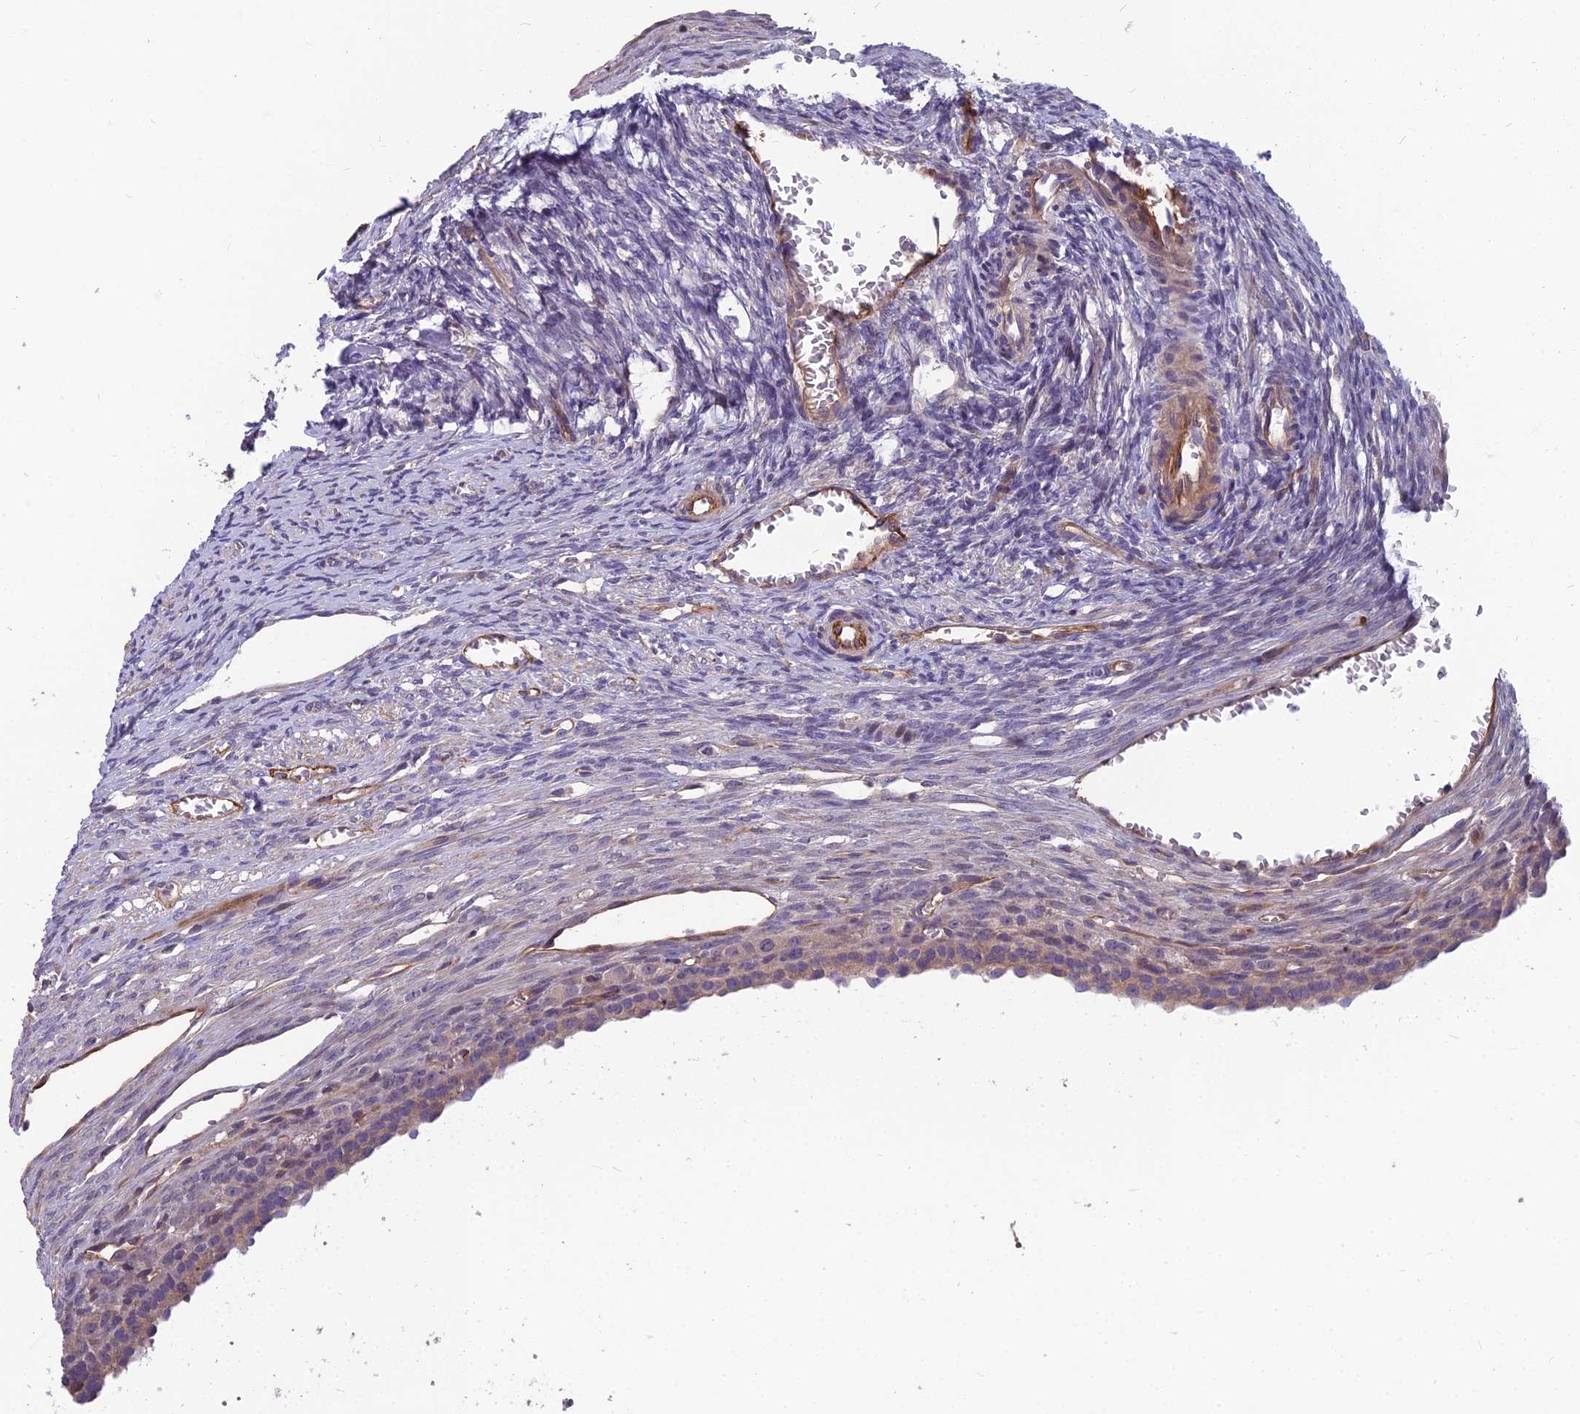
{"staining": {"intensity": "negative", "quantity": "none", "location": "none"}, "tissue": "ovary", "cell_type": "Ovarian stroma cells", "image_type": "normal", "snomed": [{"axis": "morphology", "description": "Normal tissue, NOS"}, {"axis": "topography", "description": "Ovary"}], "caption": "Immunohistochemistry of normal human ovary shows no staining in ovarian stroma cells.", "gene": "TSPAN15", "patient": {"sex": "female", "age": 27}}